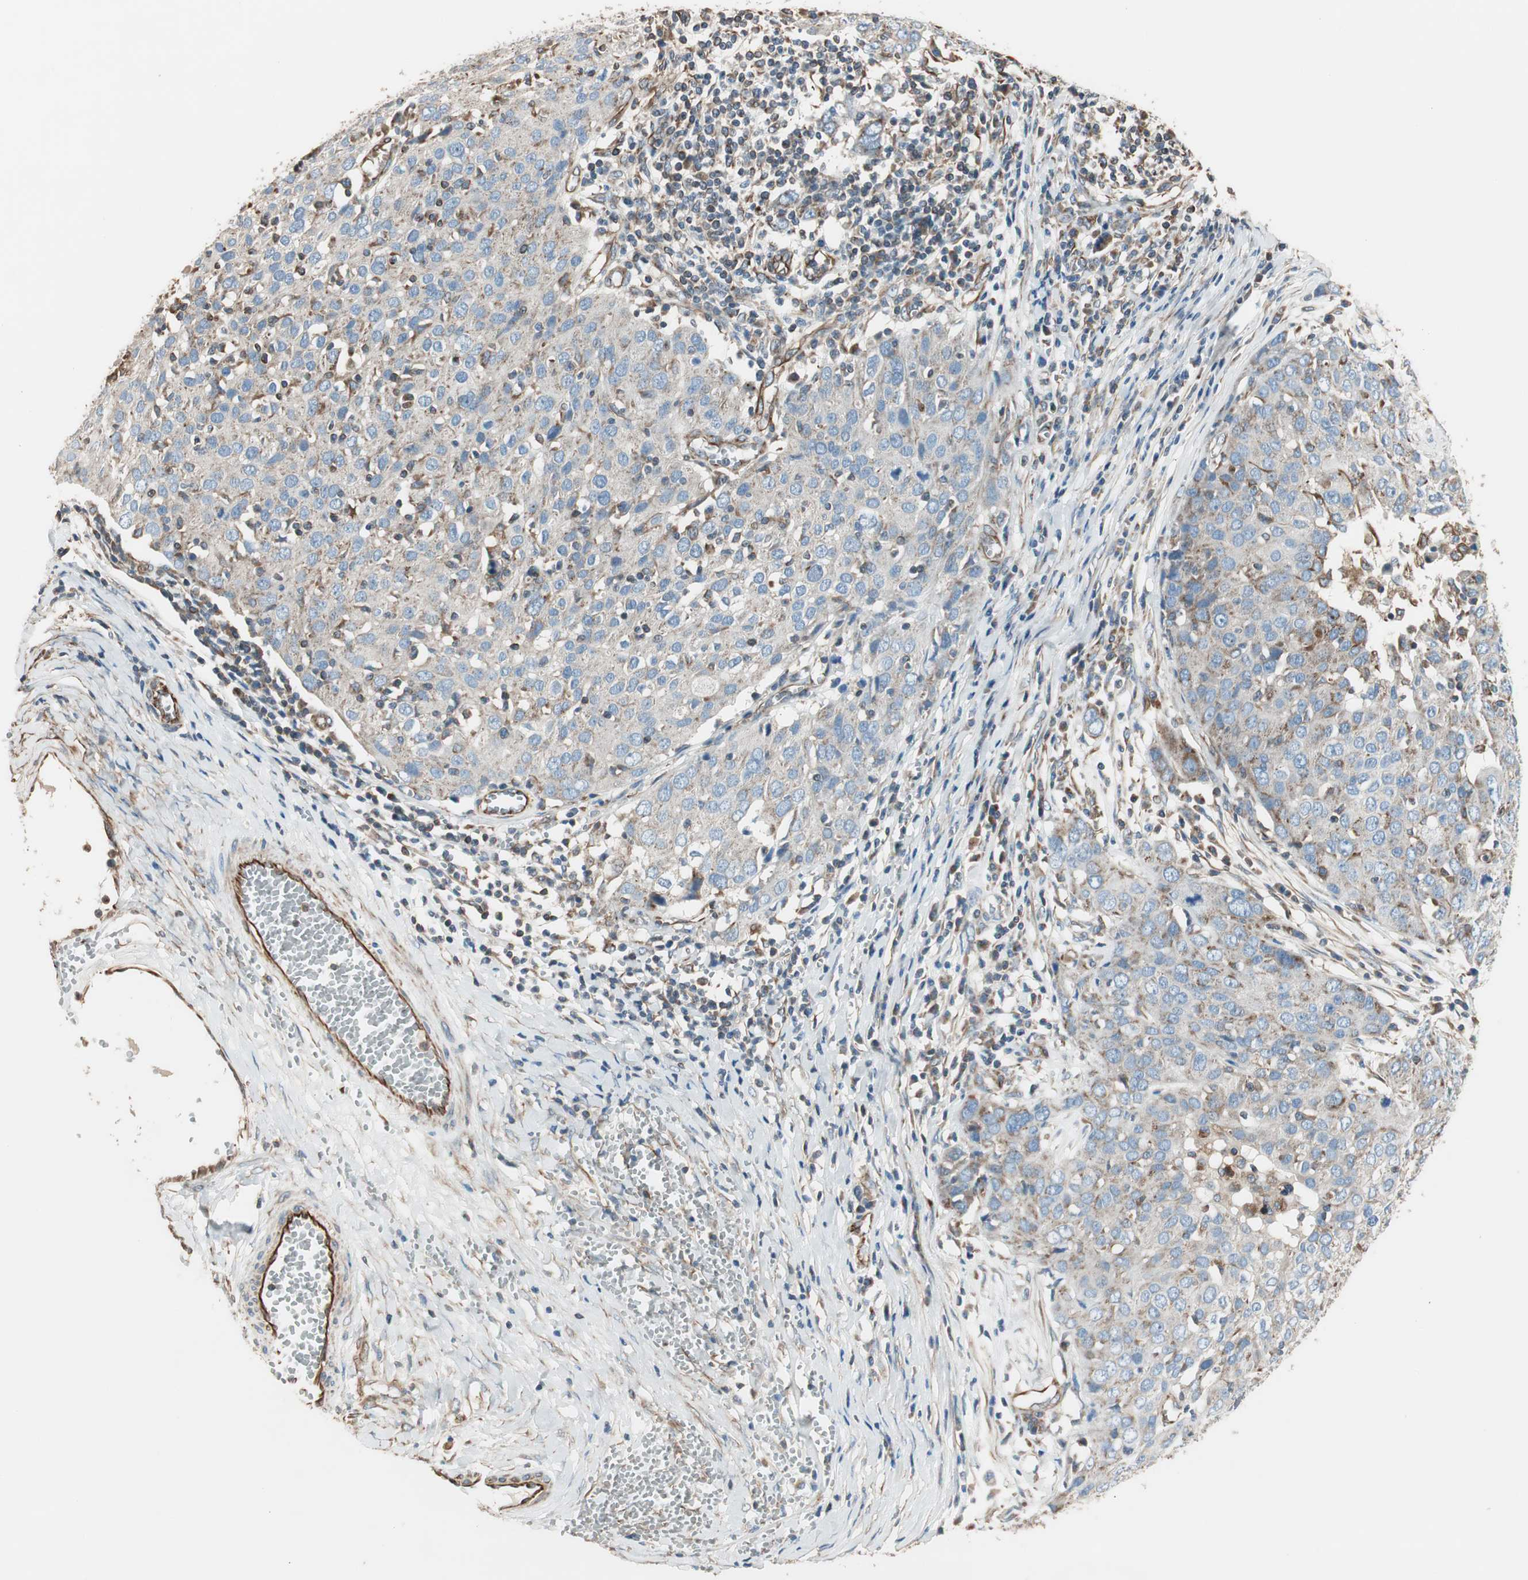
{"staining": {"intensity": "weak", "quantity": "25%-75%", "location": "cytoplasmic/membranous"}, "tissue": "ovarian cancer", "cell_type": "Tumor cells", "image_type": "cancer", "snomed": [{"axis": "morphology", "description": "Carcinoma, endometroid"}, {"axis": "topography", "description": "Ovary"}], "caption": "Protein analysis of endometroid carcinoma (ovarian) tissue exhibits weak cytoplasmic/membranous expression in approximately 25%-75% of tumor cells.", "gene": "SRCIN1", "patient": {"sex": "female", "age": 50}}